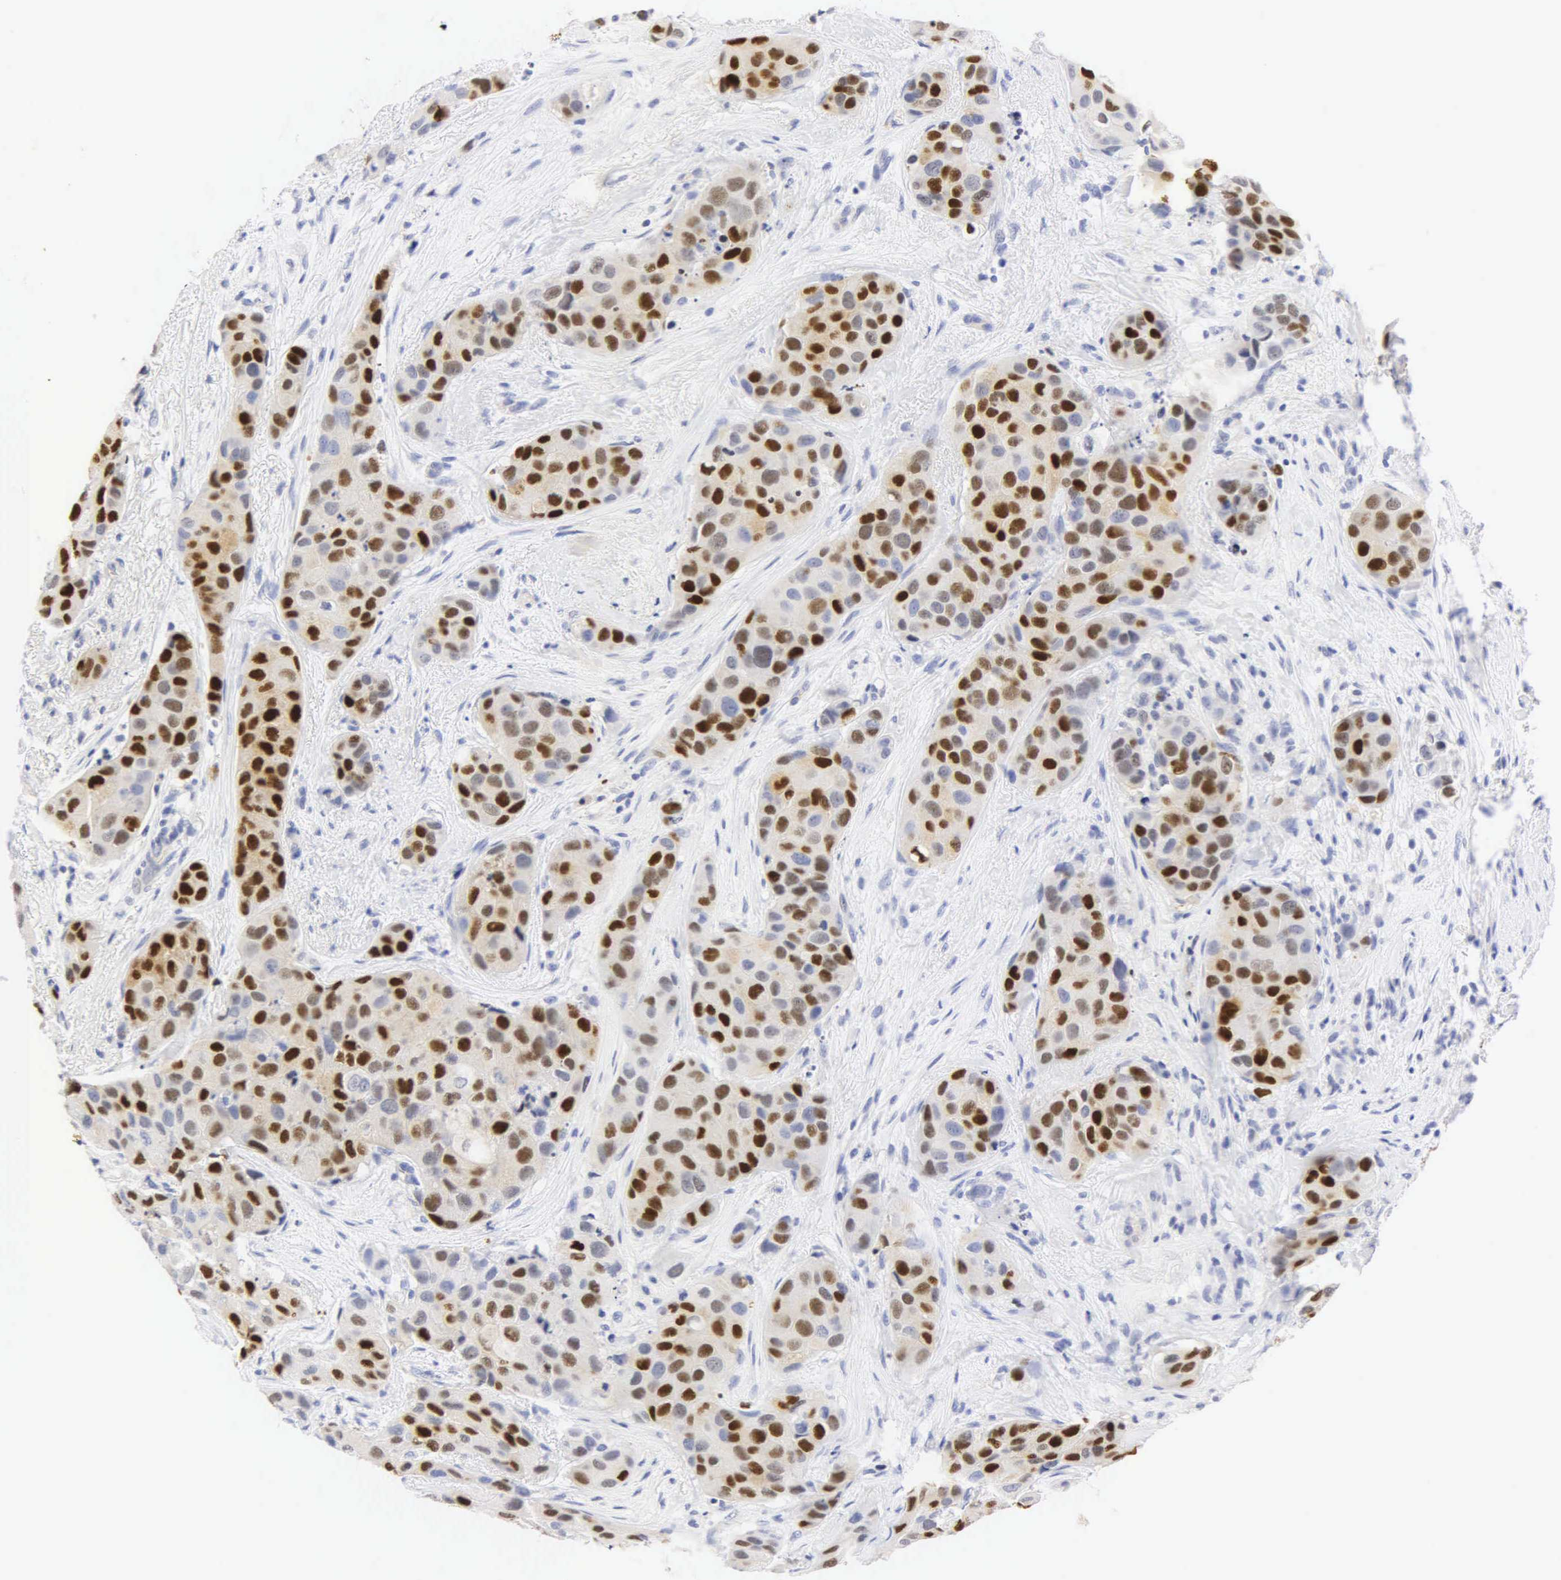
{"staining": {"intensity": "strong", "quantity": ">75%", "location": "cytoplasmic/membranous,nuclear"}, "tissue": "breast cancer", "cell_type": "Tumor cells", "image_type": "cancer", "snomed": [{"axis": "morphology", "description": "Duct carcinoma"}, {"axis": "topography", "description": "Breast"}], "caption": "A histopathology image of breast infiltrating ductal carcinoma stained for a protein reveals strong cytoplasmic/membranous and nuclear brown staining in tumor cells.", "gene": "PGR", "patient": {"sex": "female", "age": 68}}